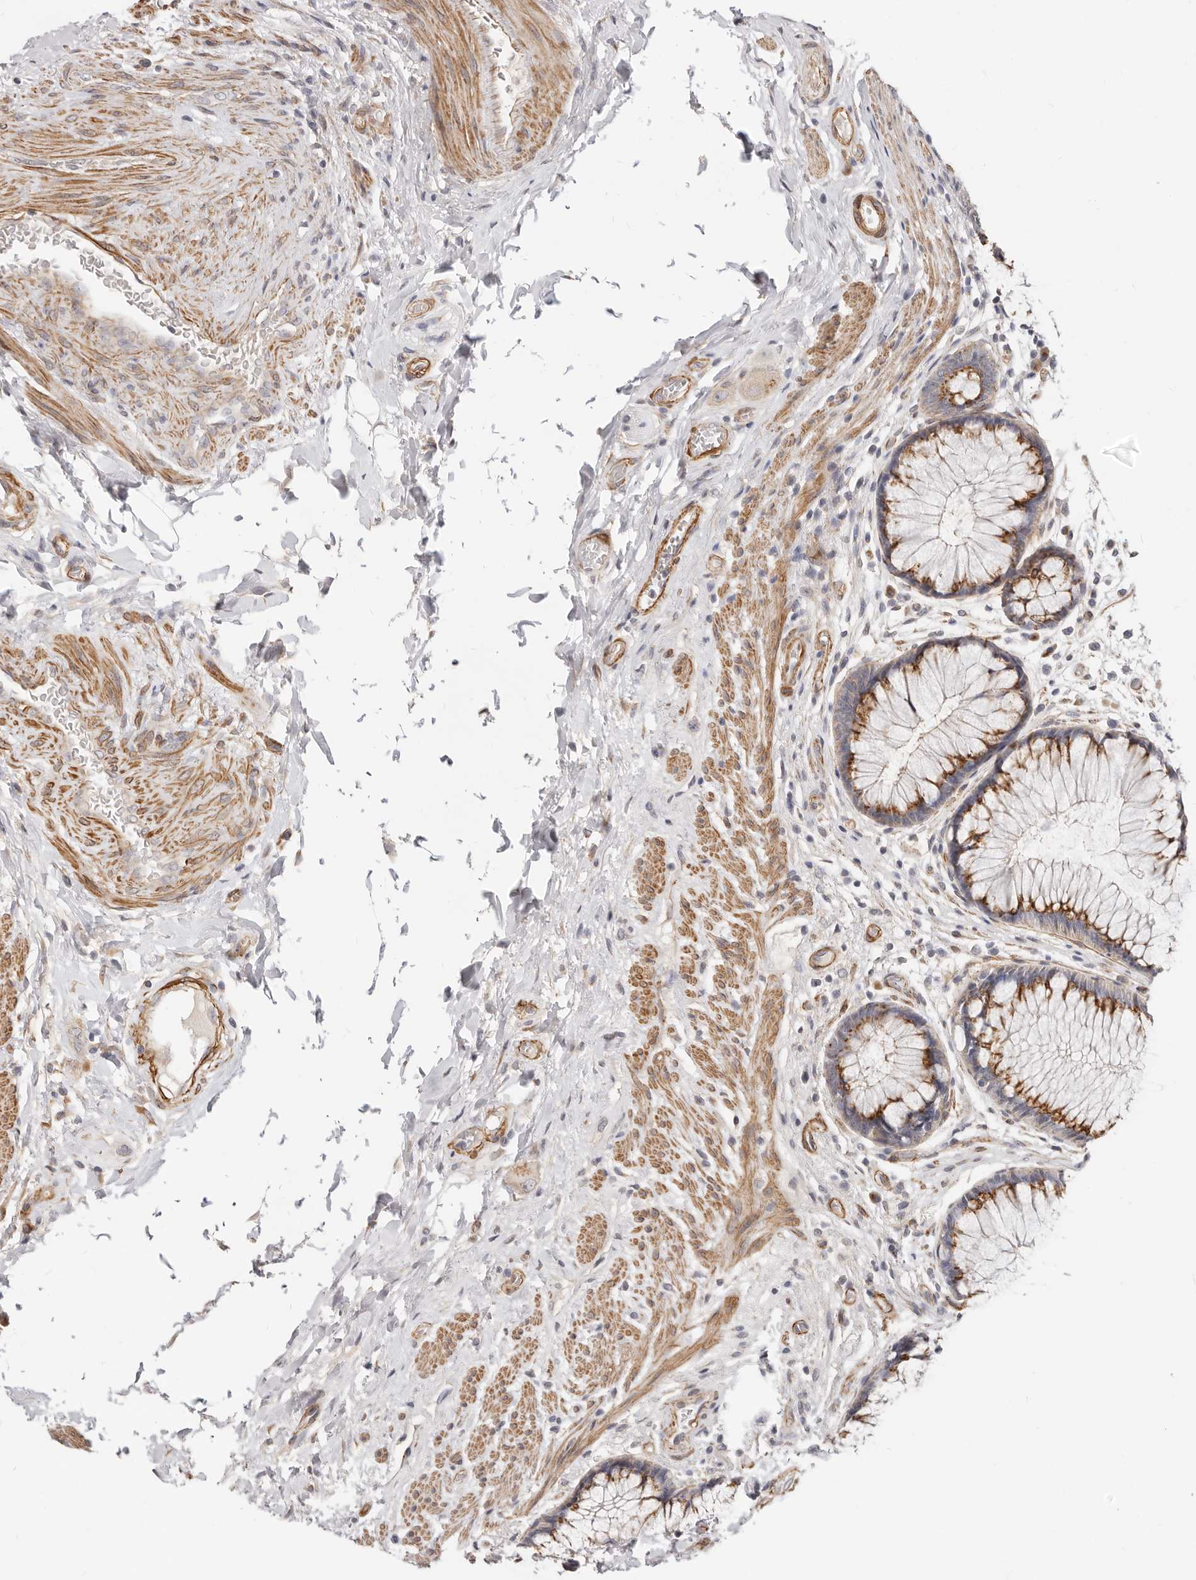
{"staining": {"intensity": "strong", "quantity": ">75%", "location": "cytoplasmic/membranous"}, "tissue": "rectum", "cell_type": "Glandular cells", "image_type": "normal", "snomed": [{"axis": "morphology", "description": "Normal tissue, NOS"}, {"axis": "topography", "description": "Rectum"}], "caption": "IHC histopathology image of normal rectum: human rectum stained using immunohistochemistry shows high levels of strong protein expression localized specifically in the cytoplasmic/membranous of glandular cells, appearing as a cytoplasmic/membranous brown color.", "gene": "RABAC1", "patient": {"sex": "male", "age": 51}}